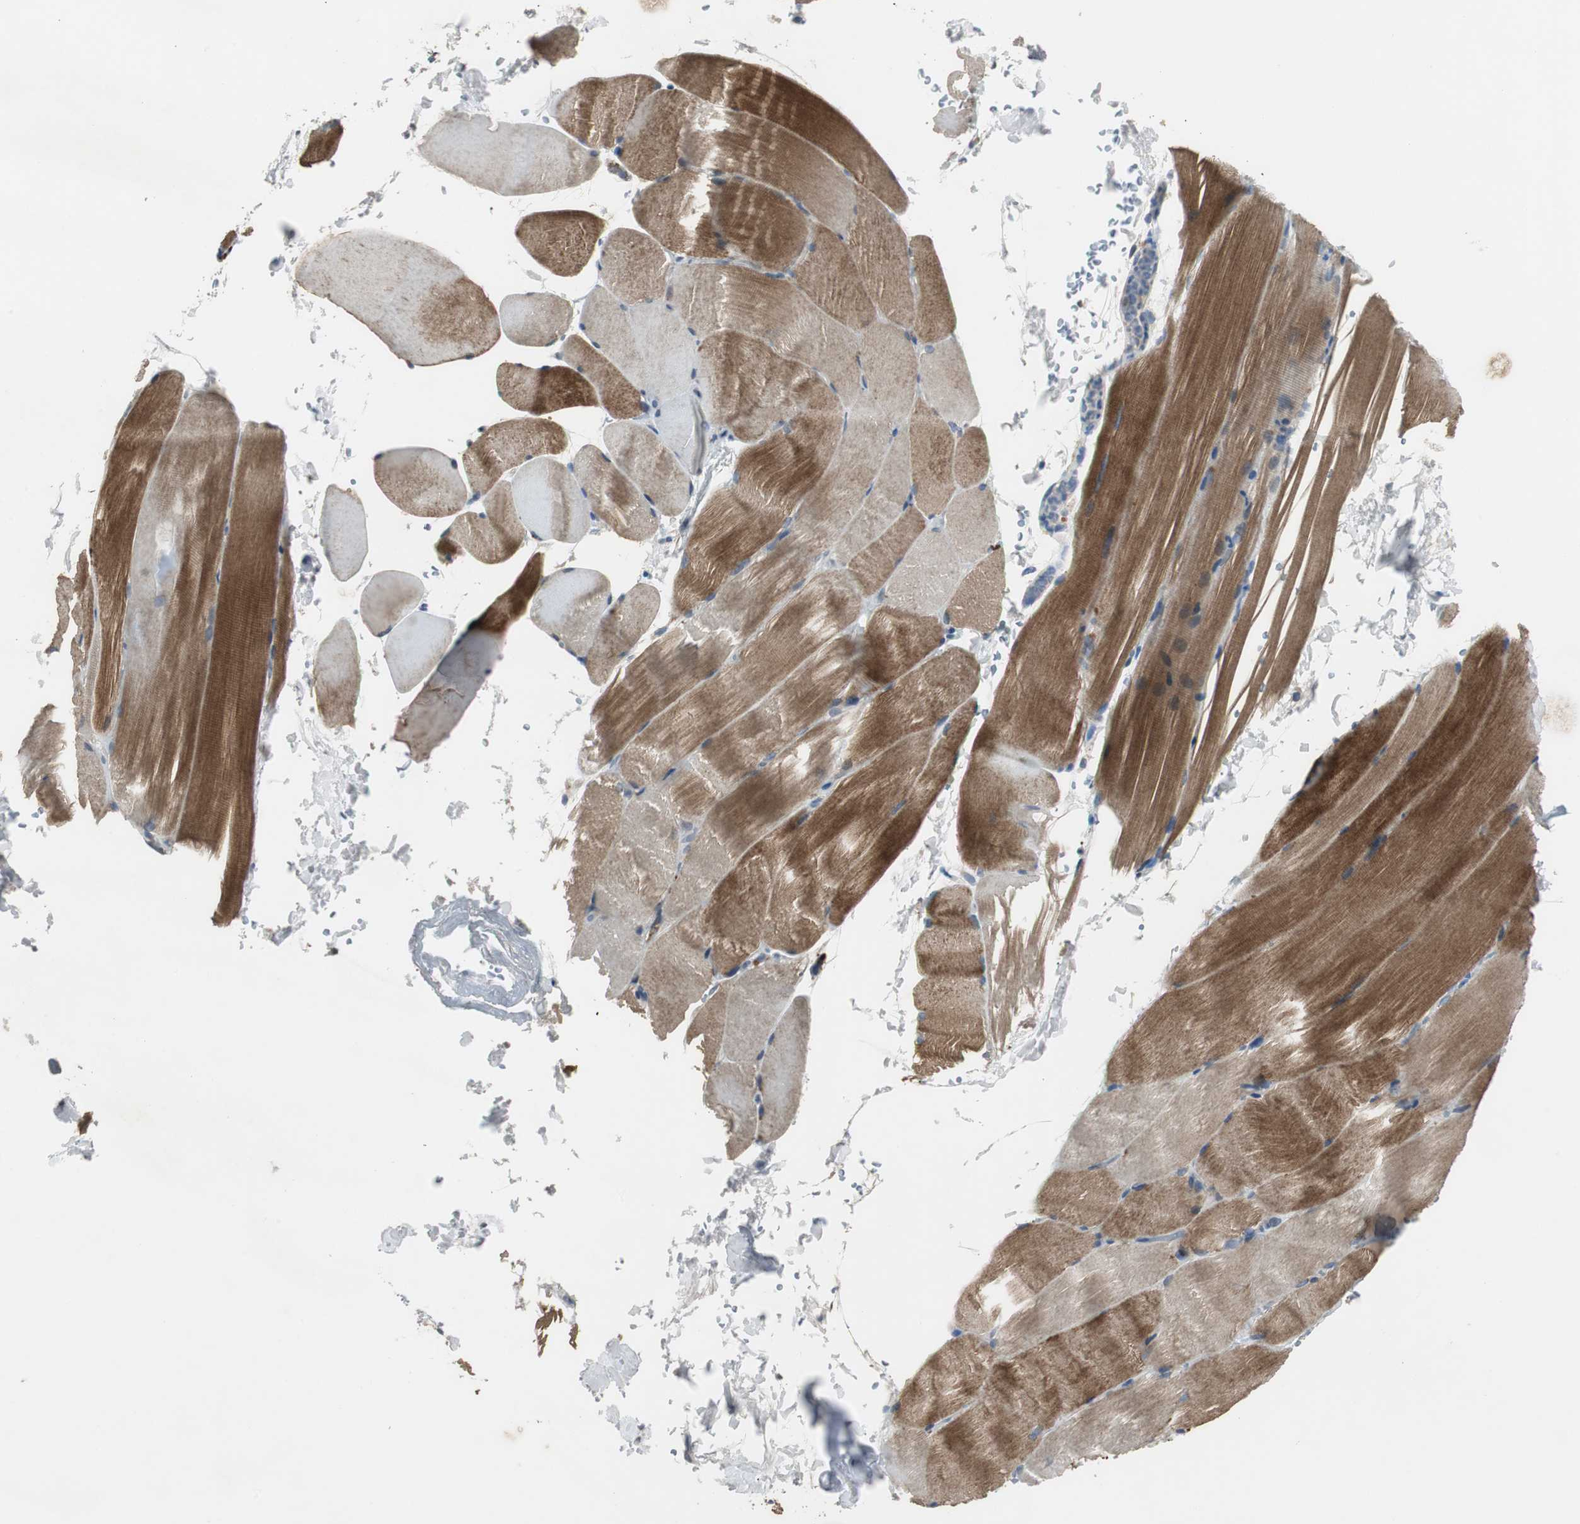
{"staining": {"intensity": "strong", "quantity": "25%-75%", "location": "cytoplasmic/membranous"}, "tissue": "skeletal muscle", "cell_type": "Myocytes", "image_type": "normal", "snomed": [{"axis": "morphology", "description": "Normal tissue, NOS"}, {"axis": "topography", "description": "Skeletal muscle"}, {"axis": "topography", "description": "Parathyroid gland"}], "caption": "The photomicrograph demonstrates immunohistochemical staining of benign skeletal muscle. There is strong cytoplasmic/membranous expression is identified in approximately 25%-75% of myocytes. Nuclei are stained in blue.", "gene": "MYT1", "patient": {"sex": "female", "age": 37}}